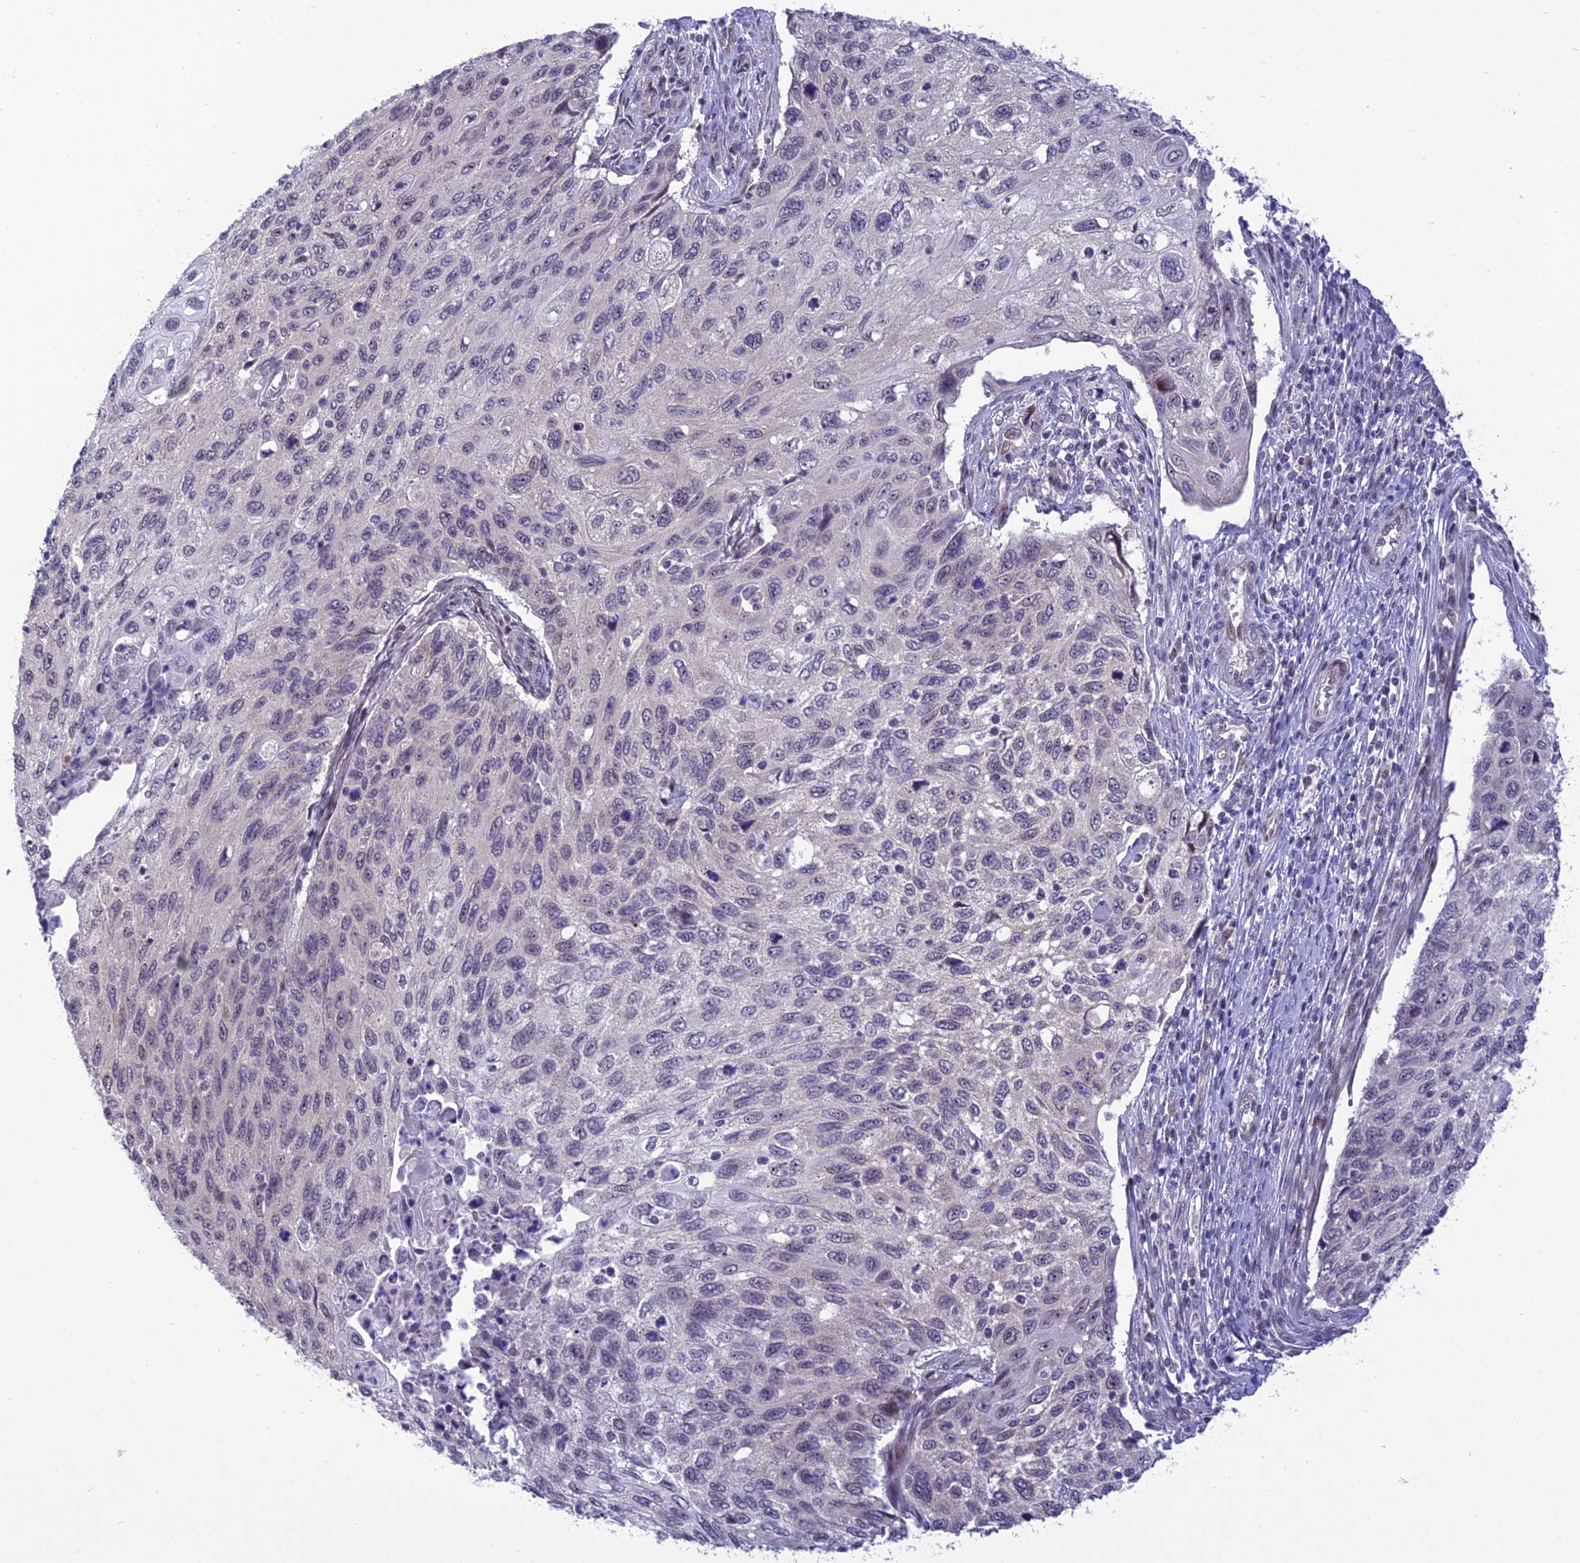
{"staining": {"intensity": "negative", "quantity": "none", "location": "none"}, "tissue": "cervical cancer", "cell_type": "Tumor cells", "image_type": "cancer", "snomed": [{"axis": "morphology", "description": "Squamous cell carcinoma, NOS"}, {"axis": "topography", "description": "Cervix"}], "caption": "DAB immunohistochemical staining of human cervical squamous cell carcinoma displays no significant staining in tumor cells. (Immunohistochemistry, brightfield microscopy, high magnification).", "gene": "ZNF837", "patient": {"sex": "female", "age": 70}}